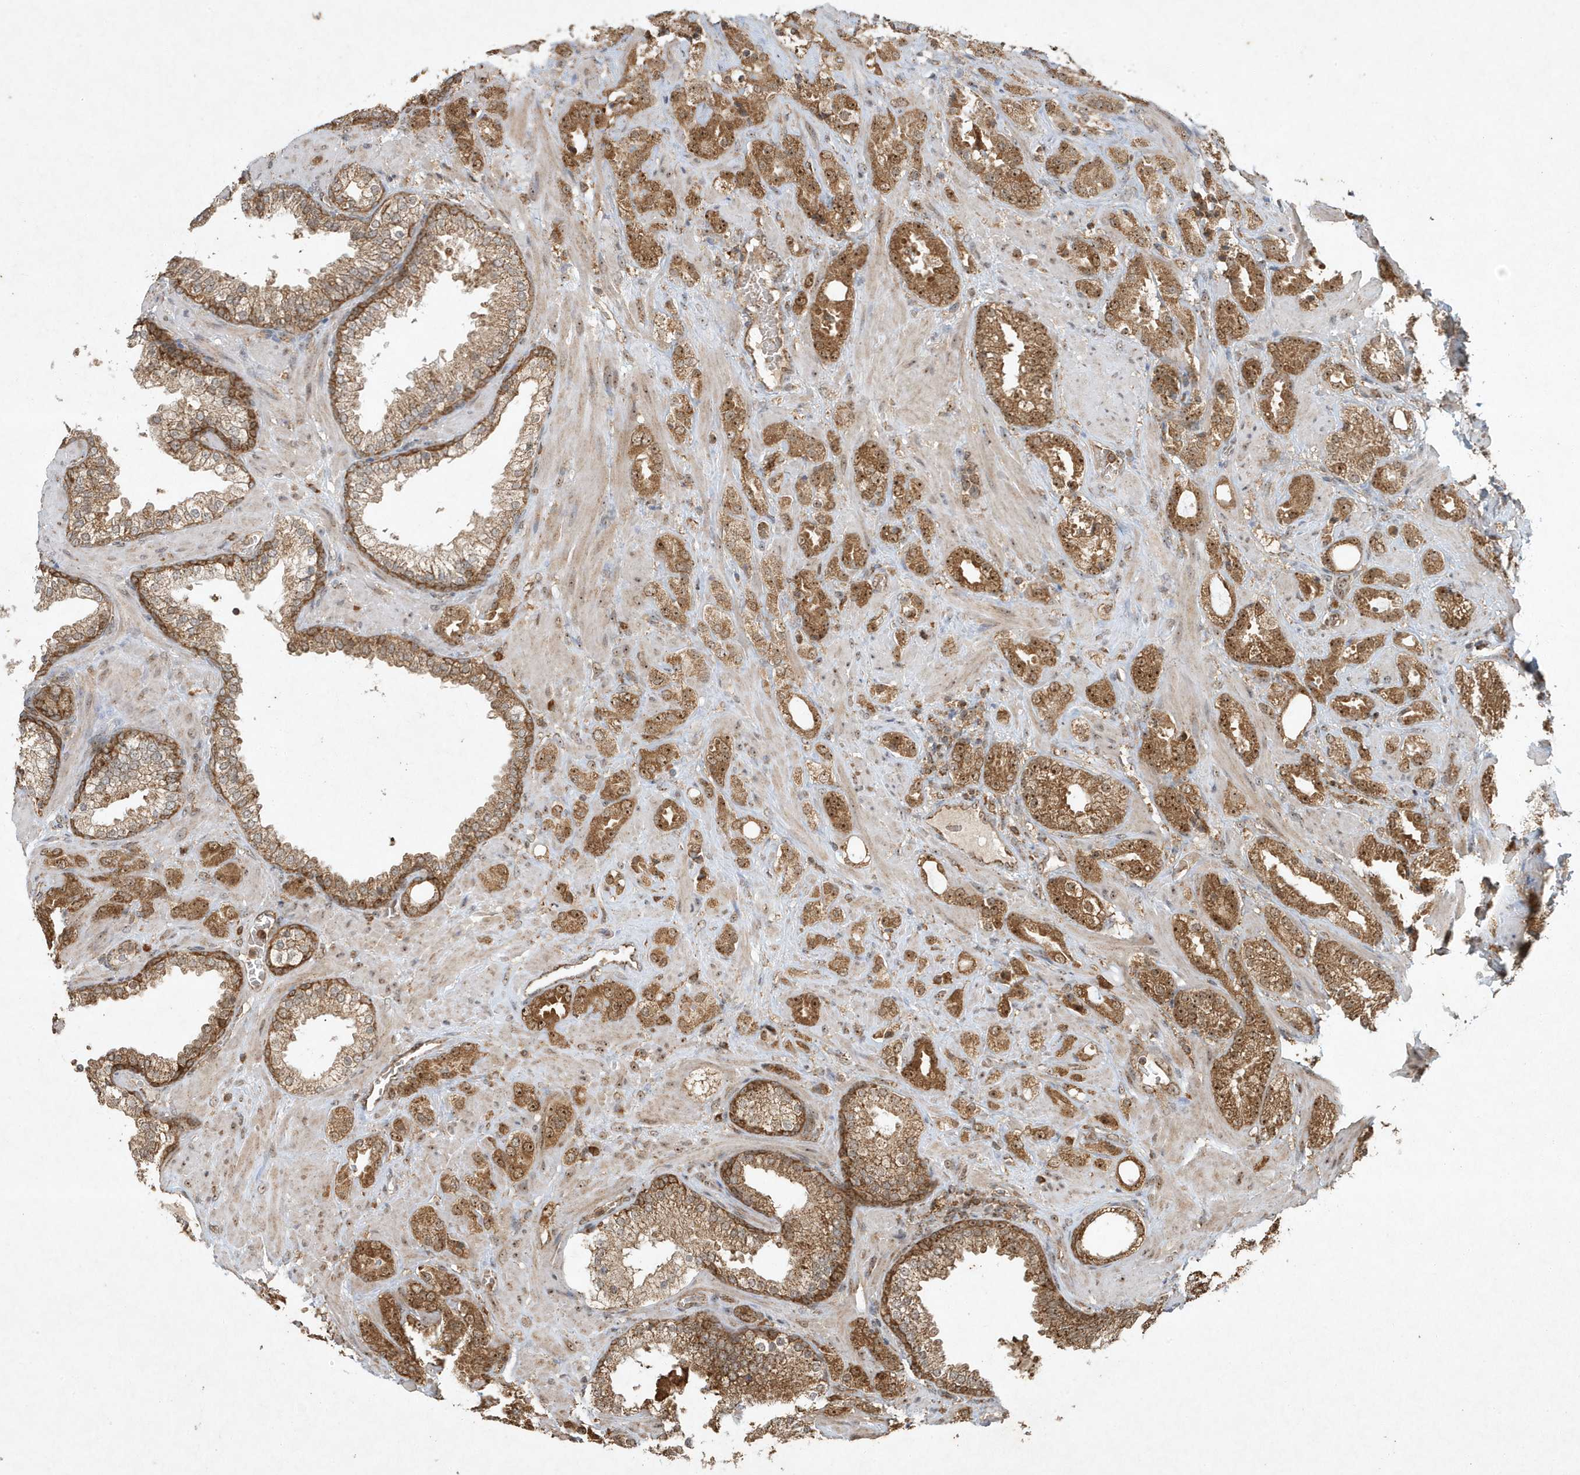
{"staining": {"intensity": "strong", "quantity": ">75%", "location": "cytoplasmic/membranous,nuclear"}, "tissue": "prostate cancer", "cell_type": "Tumor cells", "image_type": "cancer", "snomed": [{"axis": "morphology", "description": "Adenocarcinoma, High grade"}, {"axis": "topography", "description": "Prostate"}], "caption": "A high amount of strong cytoplasmic/membranous and nuclear positivity is present in approximately >75% of tumor cells in prostate adenocarcinoma (high-grade) tissue.", "gene": "ABCB9", "patient": {"sex": "male", "age": 64}}